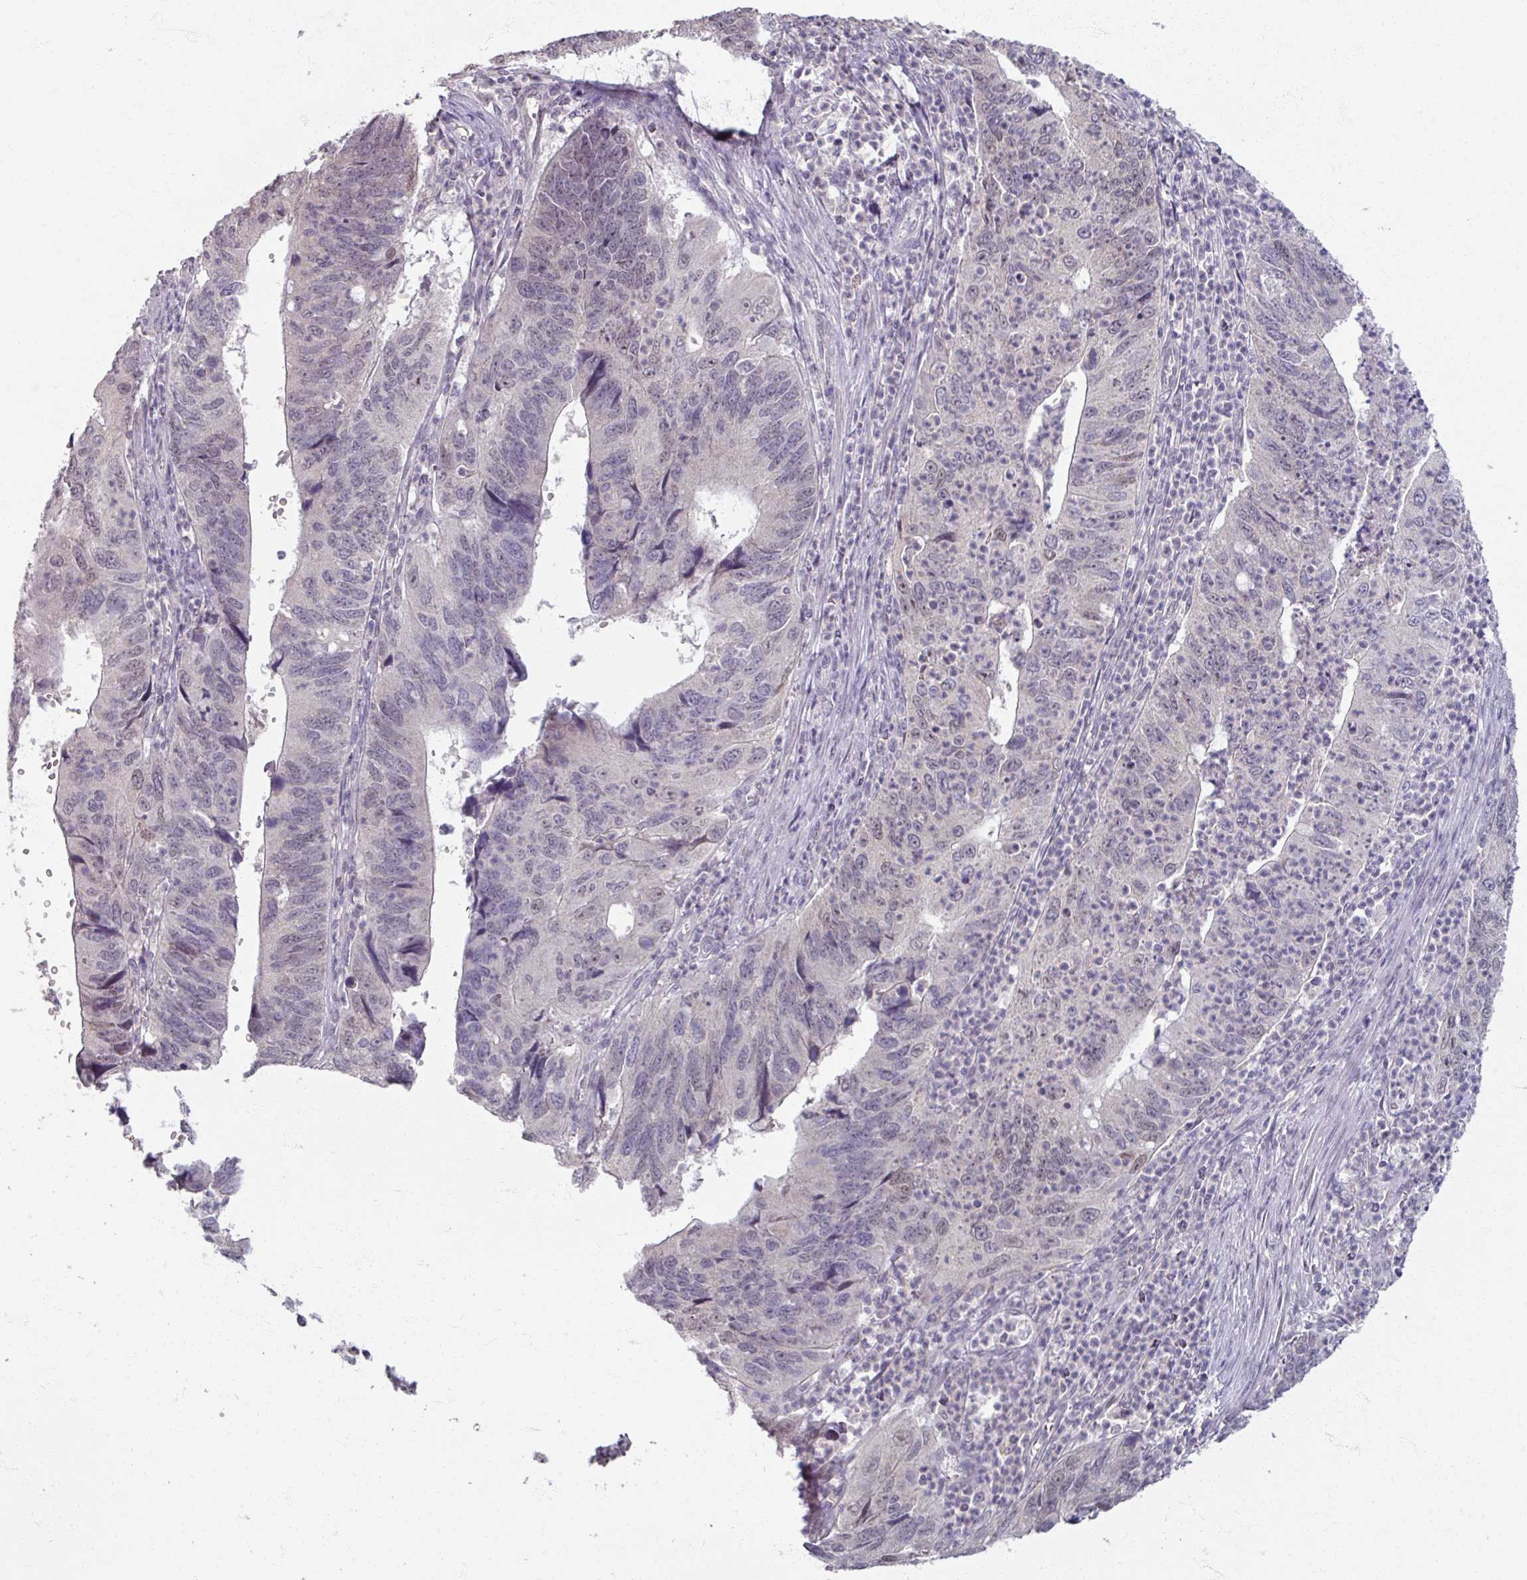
{"staining": {"intensity": "negative", "quantity": "none", "location": "none"}, "tissue": "stomach cancer", "cell_type": "Tumor cells", "image_type": "cancer", "snomed": [{"axis": "morphology", "description": "Adenocarcinoma, NOS"}, {"axis": "topography", "description": "Stomach"}], "caption": "A micrograph of stomach cancer (adenocarcinoma) stained for a protein shows no brown staining in tumor cells.", "gene": "SOX11", "patient": {"sex": "male", "age": 59}}